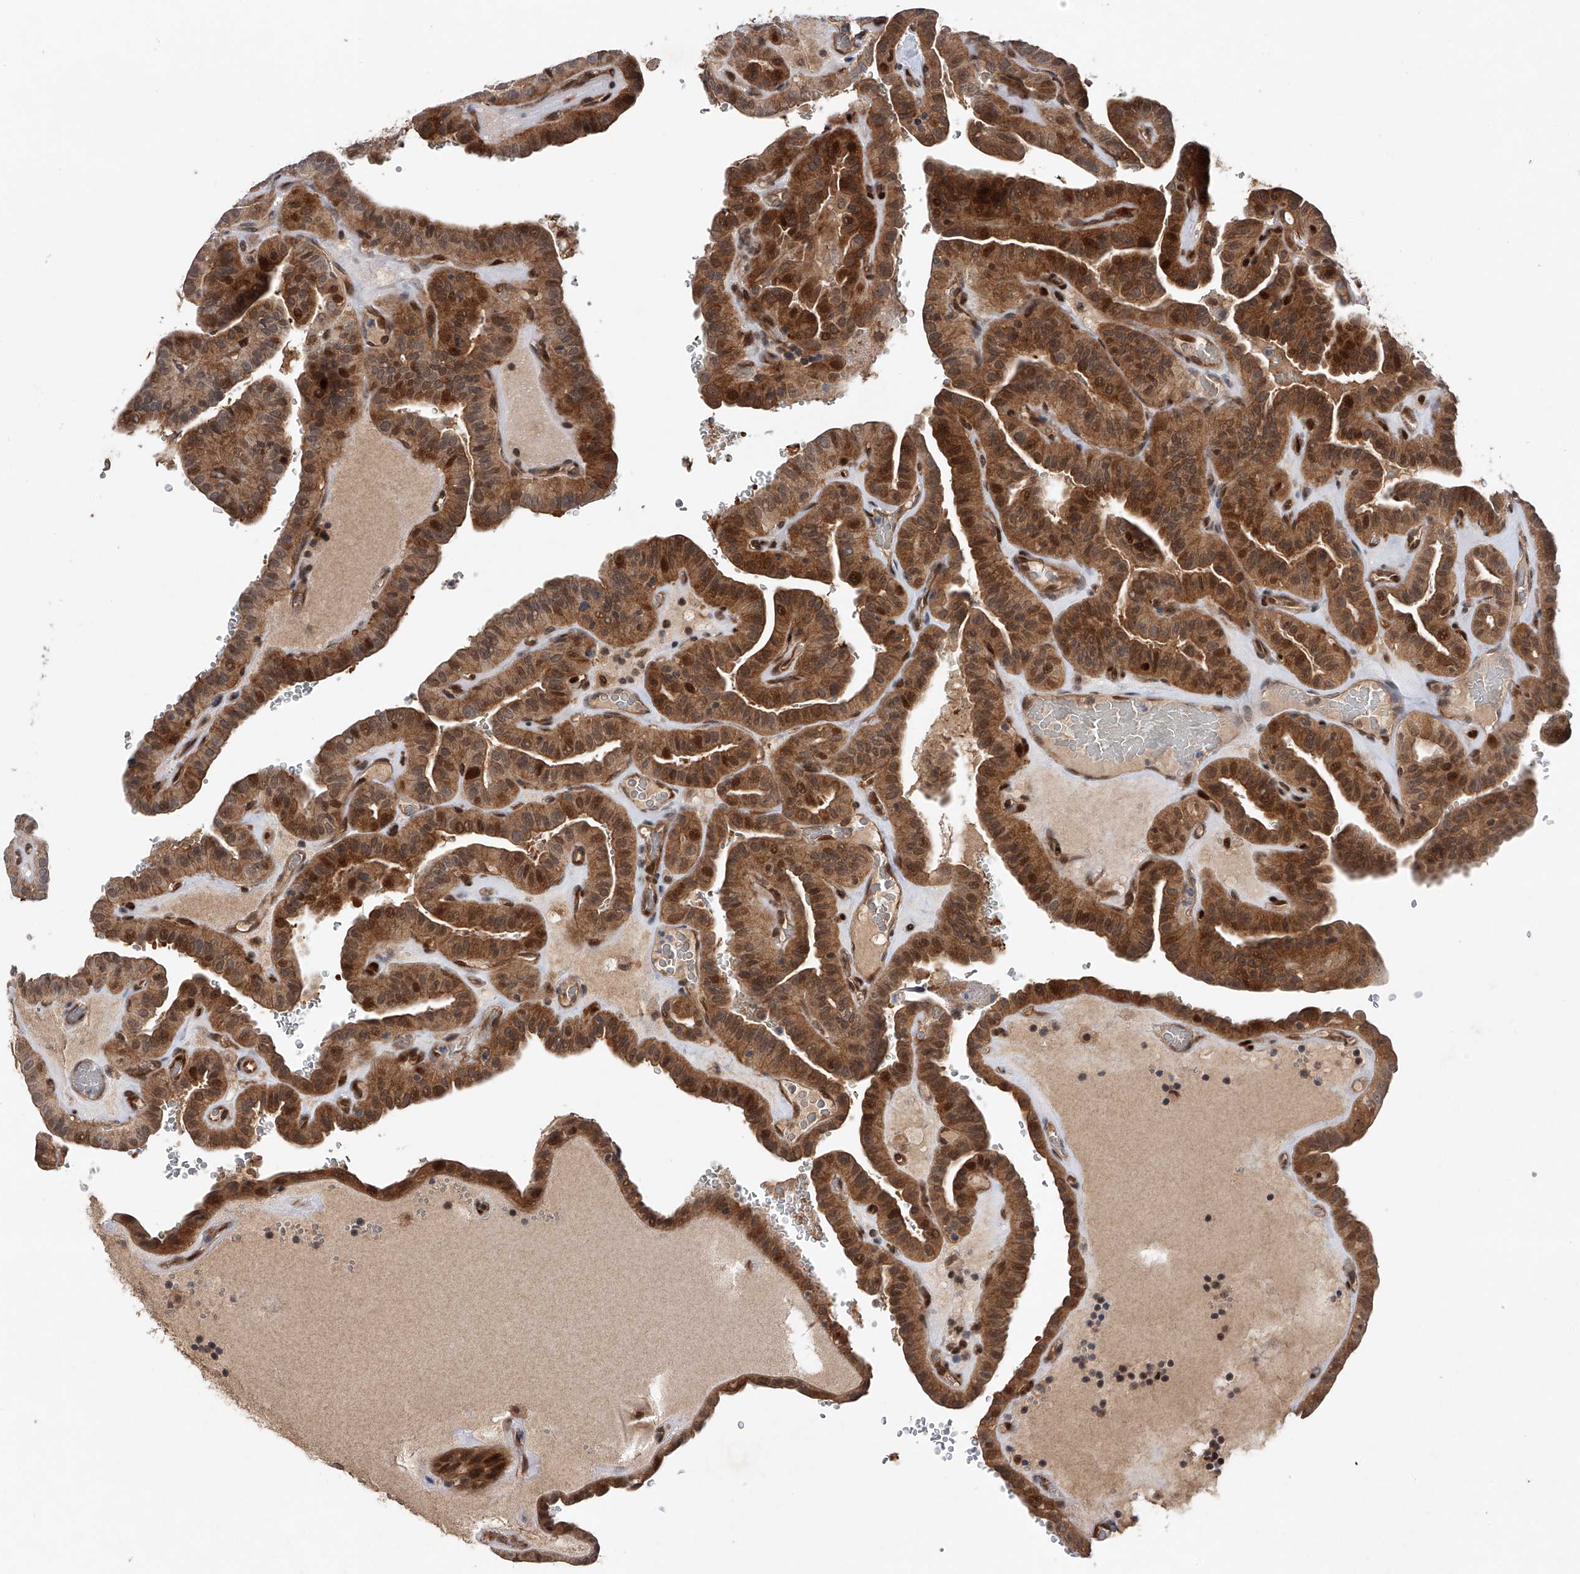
{"staining": {"intensity": "moderate", "quantity": ">75%", "location": "cytoplasmic/membranous,nuclear"}, "tissue": "thyroid cancer", "cell_type": "Tumor cells", "image_type": "cancer", "snomed": [{"axis": "morphology", "description": "Papillary adenocarcinoma, NOS"}, {"axis": "topography", "description": "Thyroid gland"}], "caption": "Thyroid cancer (papillary adenocarcinoma) stained with a brown dye demonstrates moderate cytoplasmic/membranous and nuclear positive expression in approximately >75% of tumor cells.", "gene": "RWDD2A", "patient": {"sex": "male", "age": 77}}